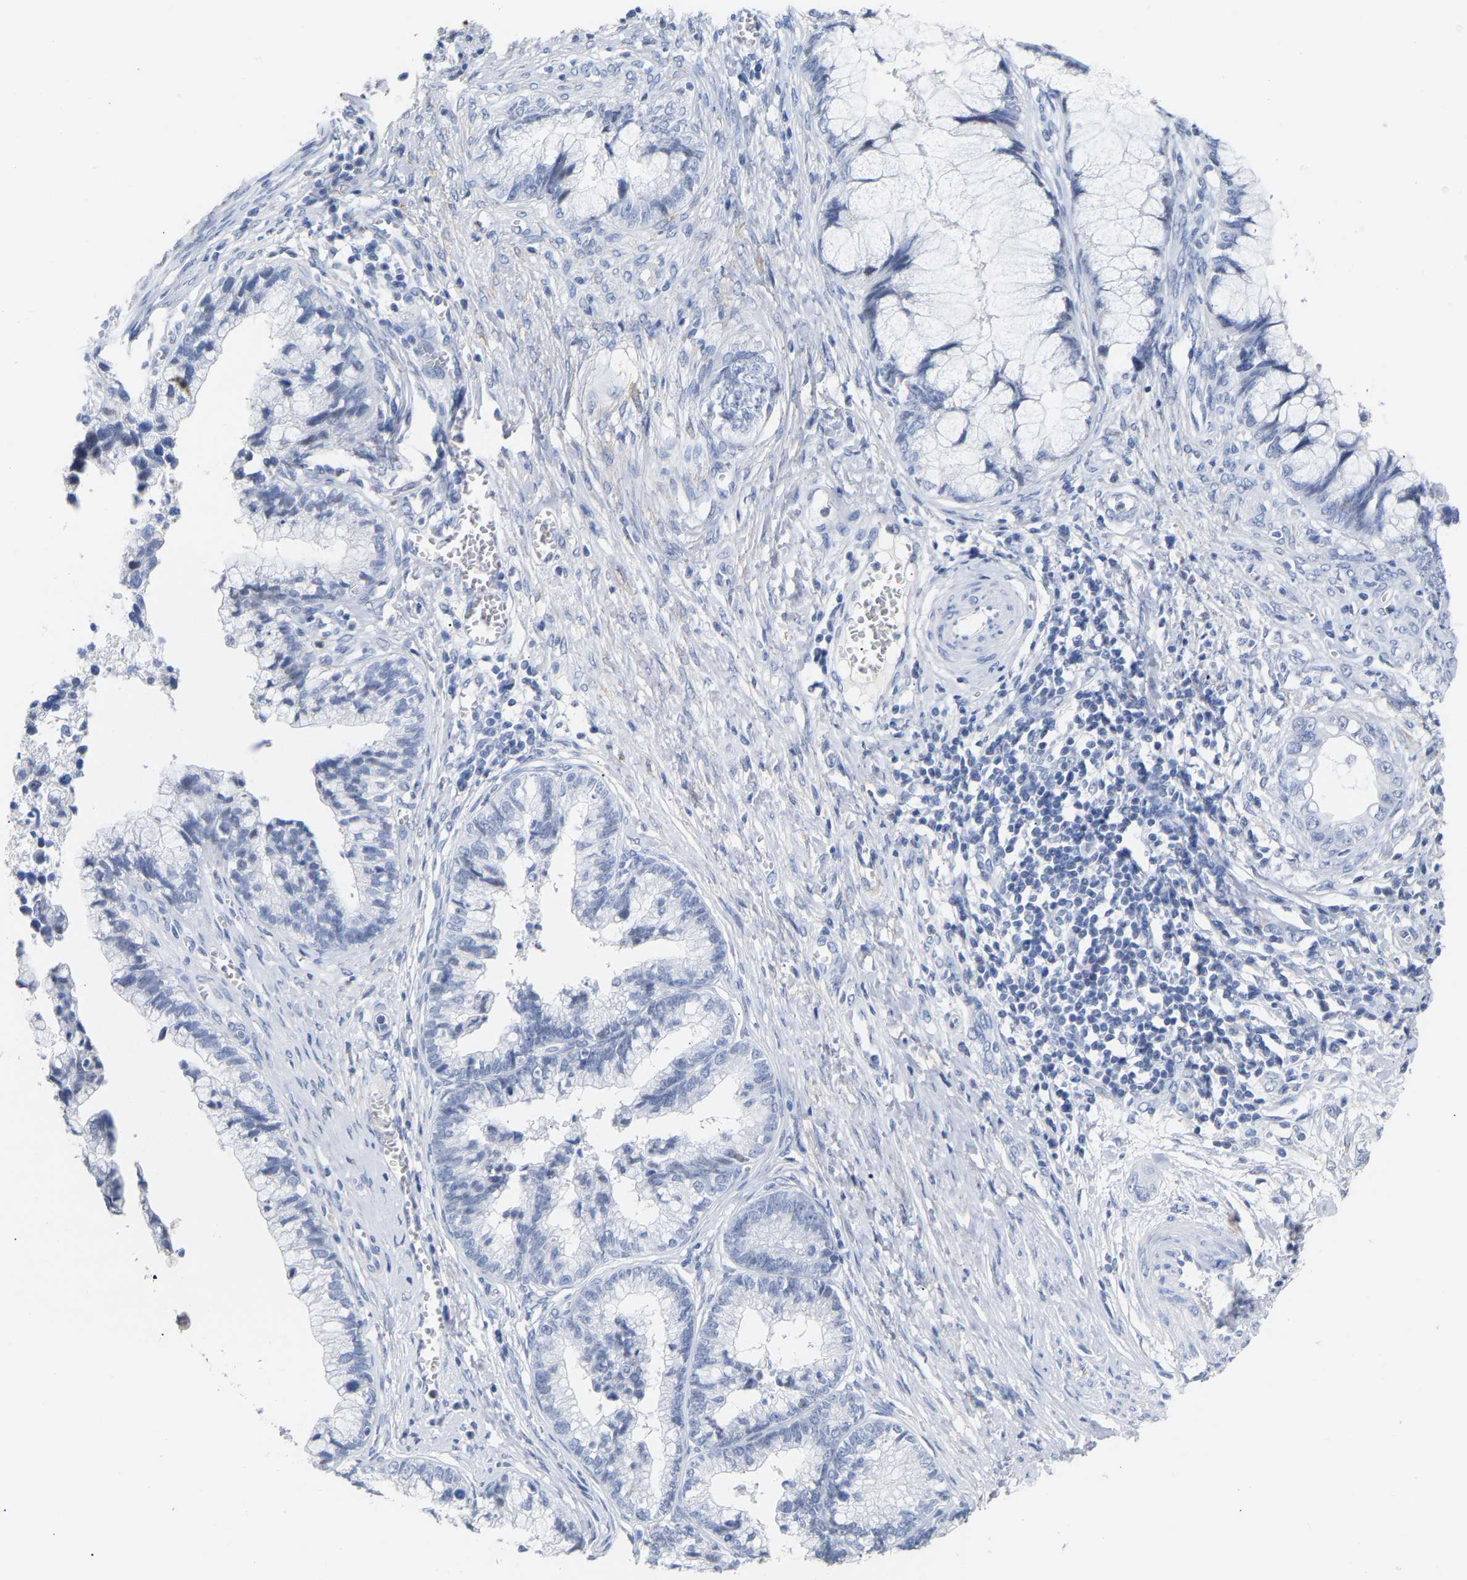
{"staining": {"intensity": "negative", "quantity": "none", "location": "none"}, "tissue": "cervical cancer", "cell_type": "Tumor cells", "image_type": "cancer", "snomed": [{"axis": "morphology", "description": "Adenocarcinoma, NOS"}, {"axis": "topography", "description": "Cervix"}], "caption": "This histopathology image is of cervical adenocarcinoma stained with immunohistochemistry to label a protein in brown with the nuclei are counter-stained blue. There is no expression in tumor cells.", "gene": "AMPH", "patient": {"sex": "female", "age": 44}}